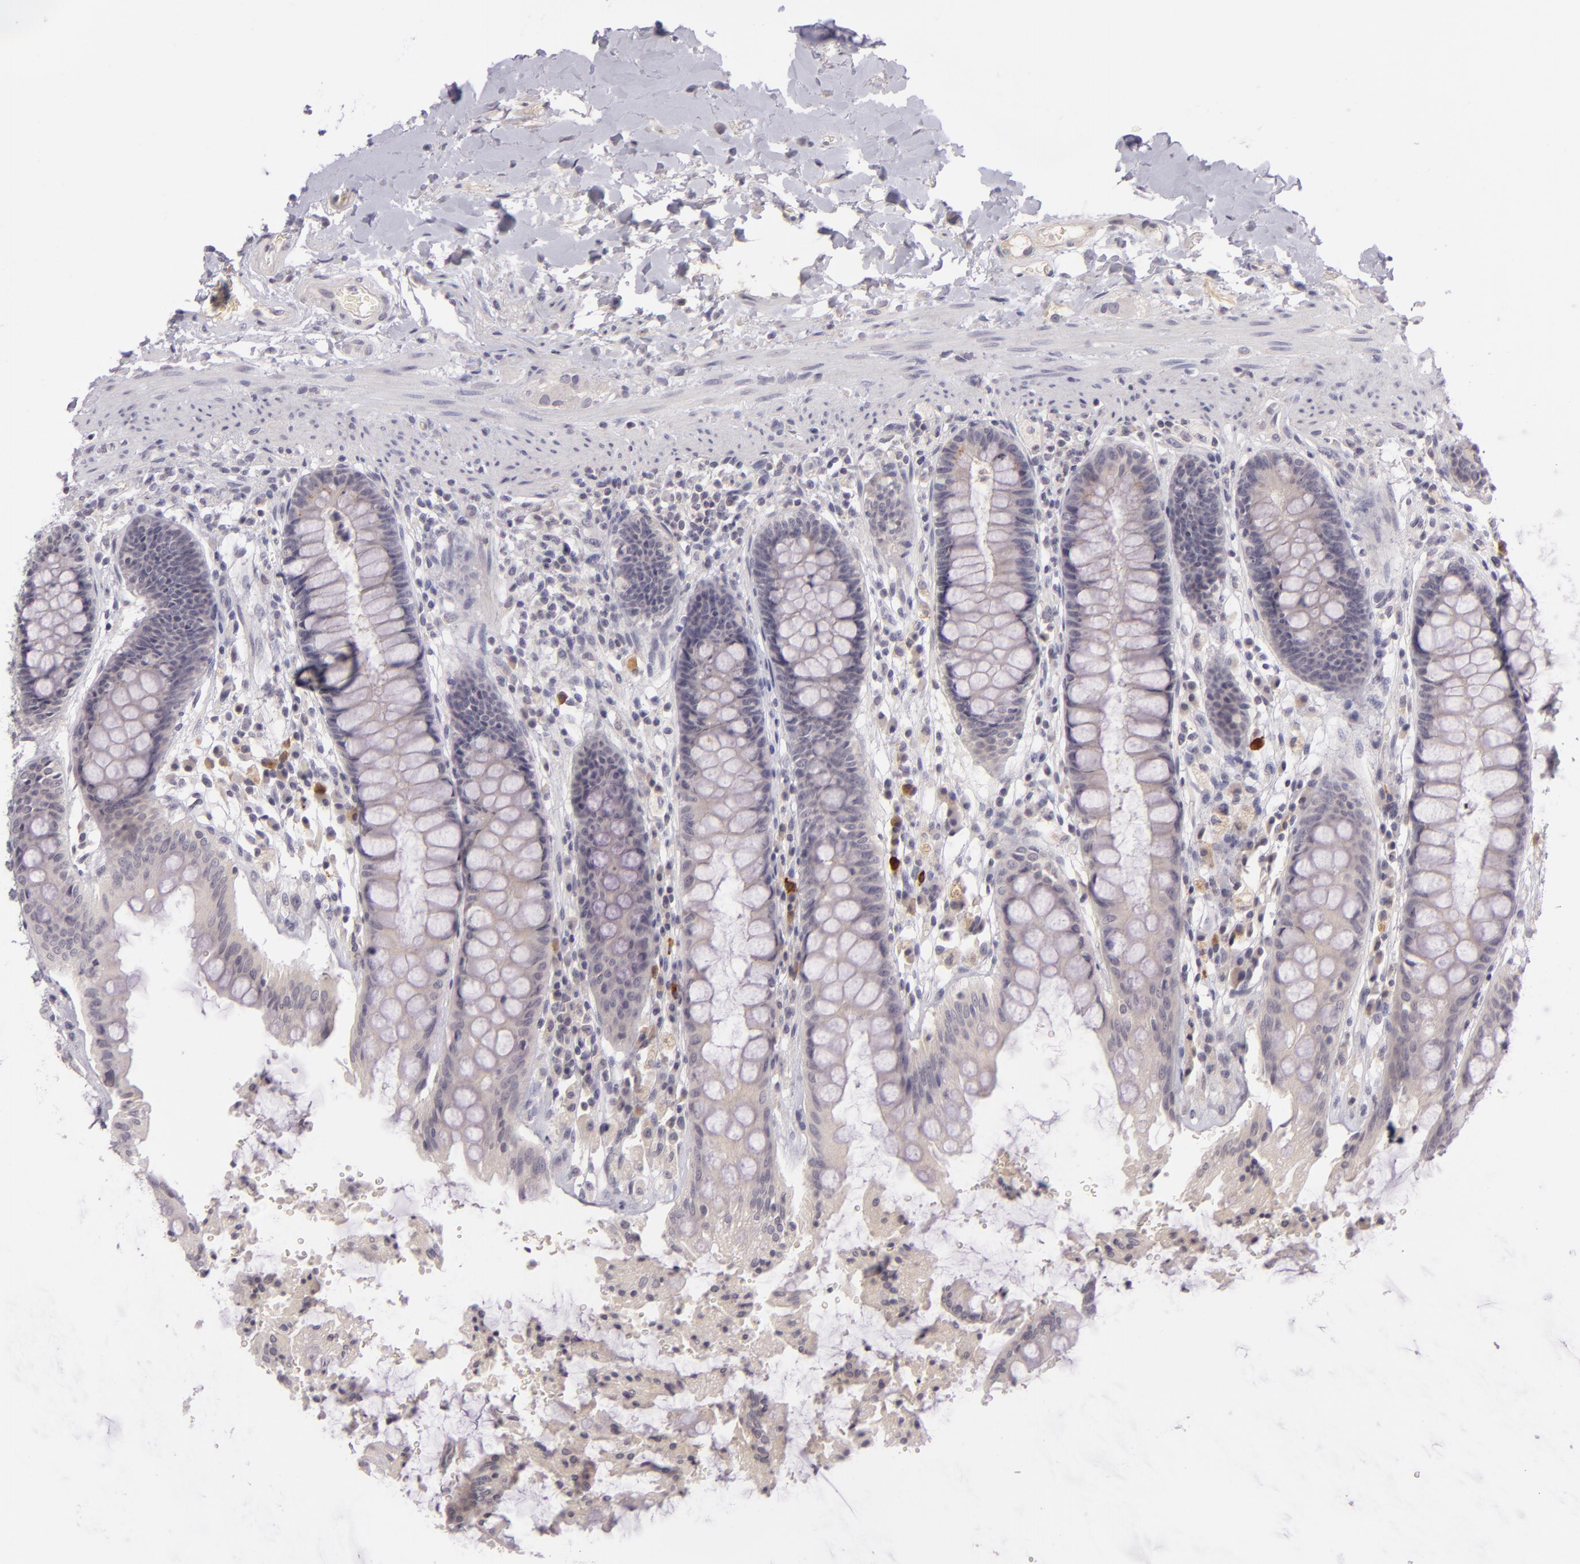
{"staining": {"intensity": "negative", "quantity": "none", "location": "none"}, "tissue": "rectum", "cell_type": "Glandular cells", "image_type": "normal", "snomed": [{"axis": "morphology", "description": "Normal tissue, NOS"}, {"axis": "topography", "description": "Rectum"}], "caption": "Rectum was stained to show a protein in brown. There is no significant positivity in glandular cells. (Brightfield microscopy of DAB (3,3'-diaminobenzidine) immunohistochemistry (IHC) at high magnification).", "gene": "DAG1", "patient": {"sex": "female", "age": 46}}